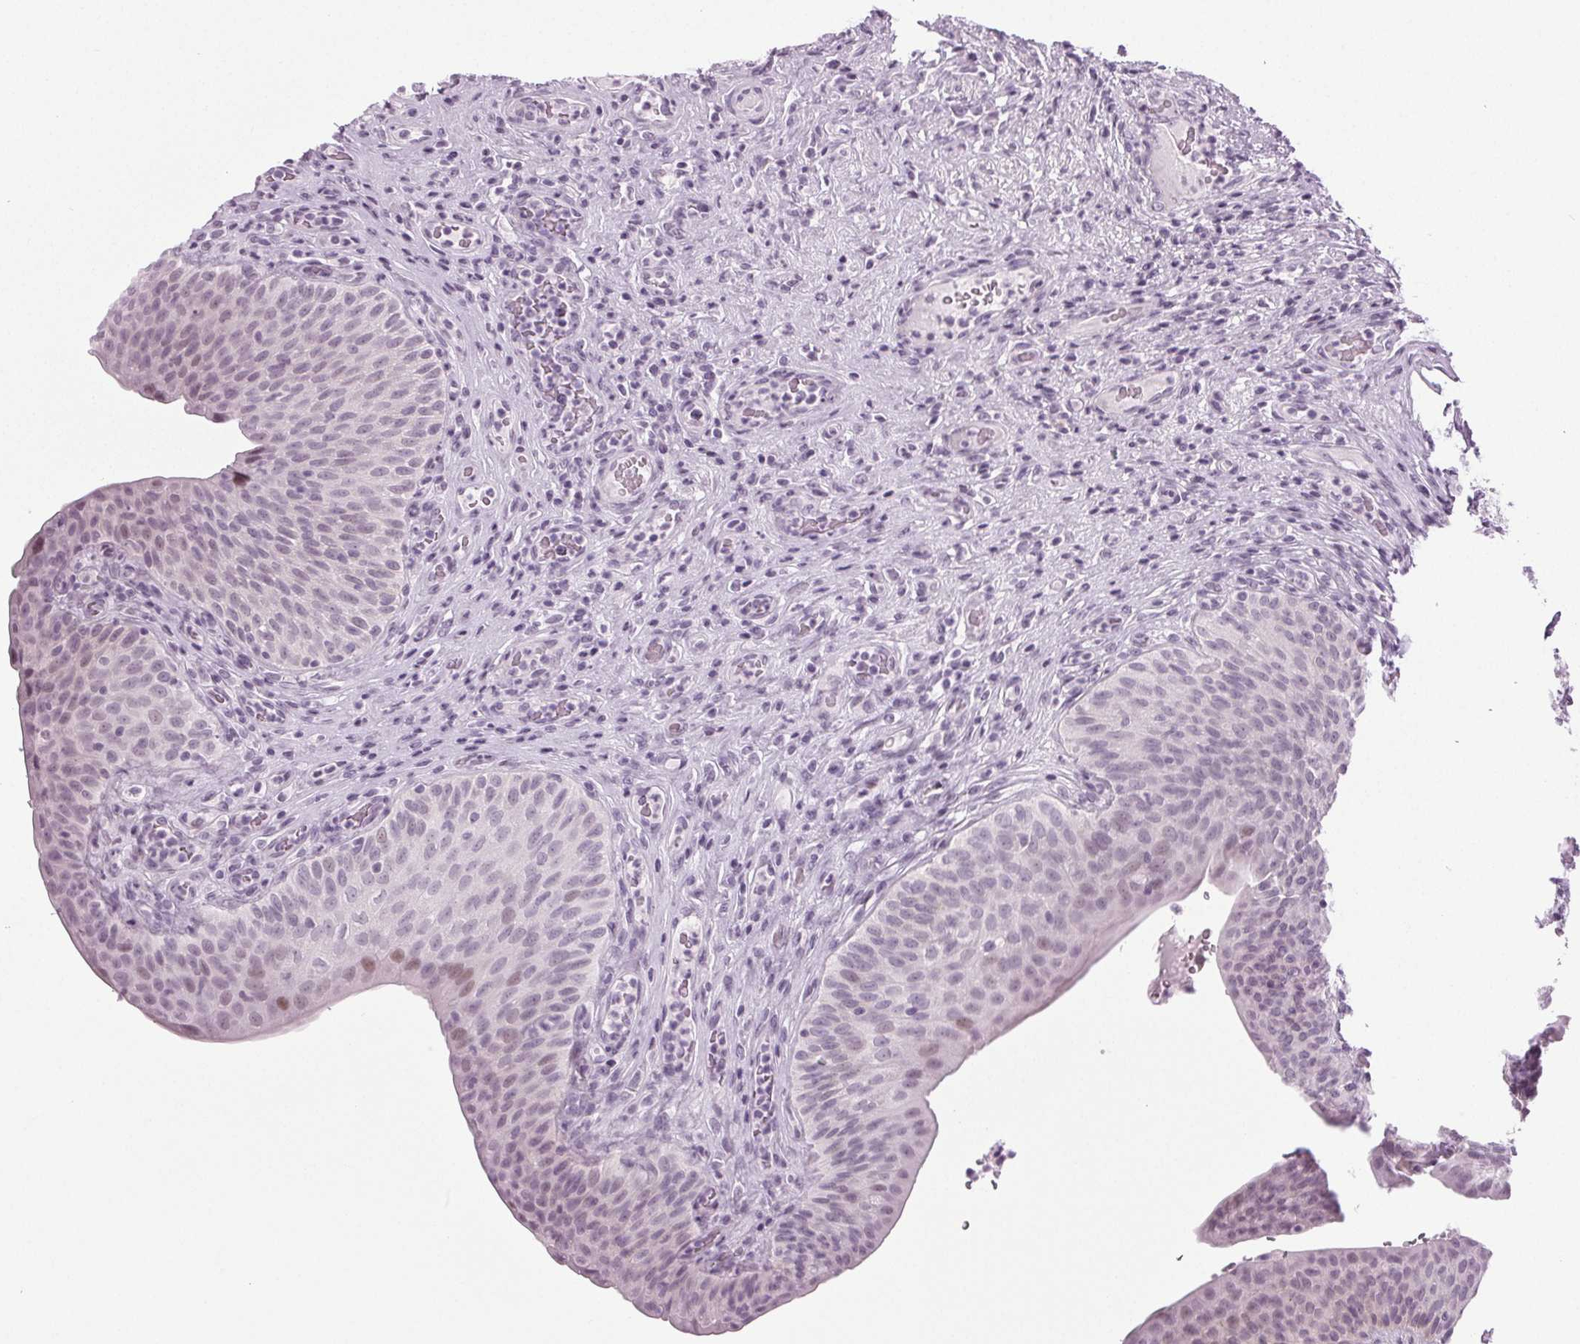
{"staining": {"intensity": "weak", "quantity": "<25%", "location": "nuclear"}, "tissue": "urinary bladder", "cell_type": "Urothelial cells", "image_type": "normal", "snomed": [{"axis": "morphology", "description": "Normal tissue, NOS"}, {"axis": "topography", "description": "Urinary bladder"}, {"axis": "topography", "description": "Peripheral nerve tissue"}], "caption": "This is an immunohistochemistry (IHC) photomicrograph of normal human urinary bladder. There is no expression in urothelial cells.", "gene": "IGF2BP1", "patient": {"sex": "male", "age": 66}}